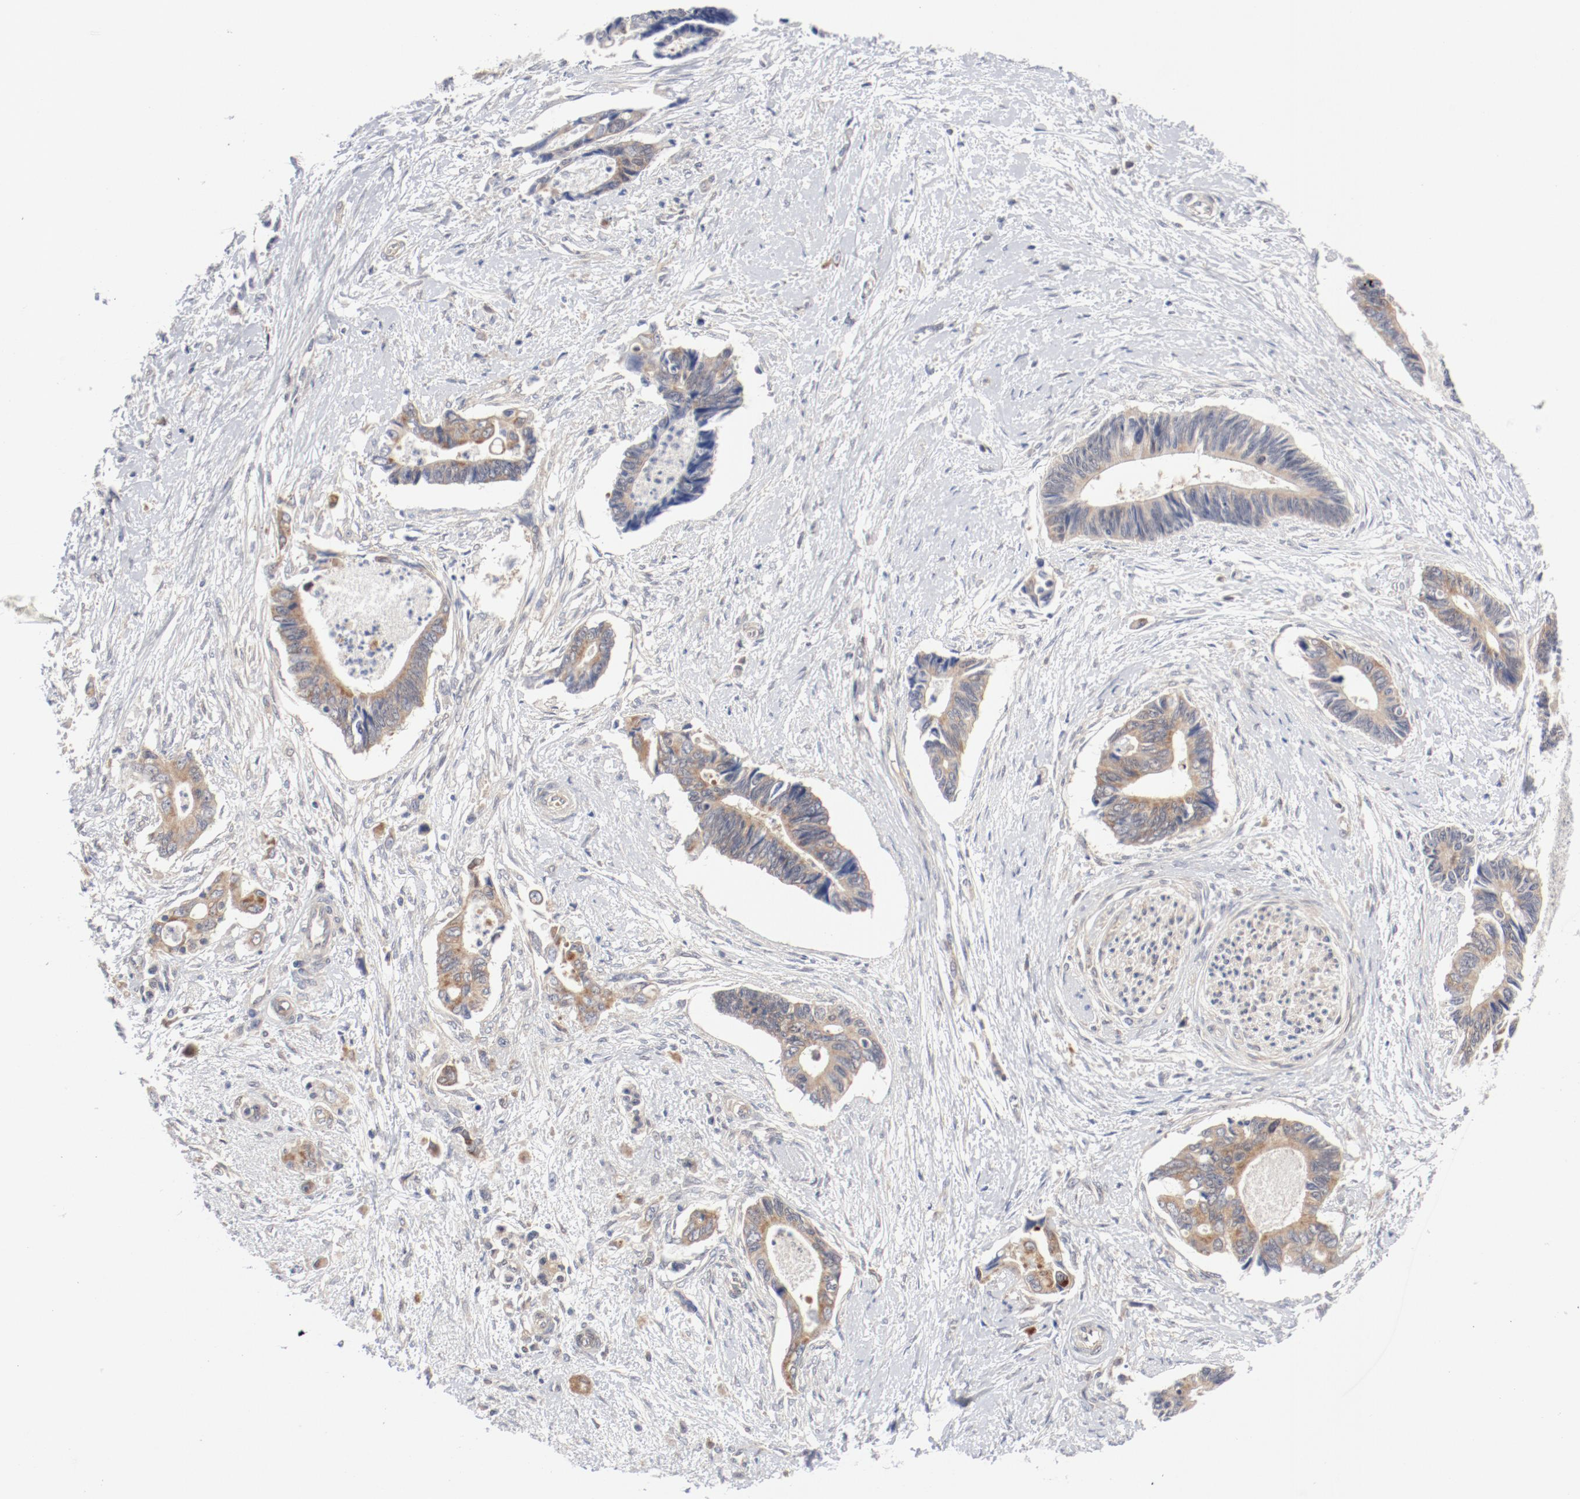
{"staining": {"intensity": "moderate", "quantity": ">75%", "location": "cytoplasmic/membranous"}, "tissue": "pancreatic cancer", "cell_type": "Tumor cells", "image_type": "cancer", "snomed": [{"axis": "morphology", "description": "Adenocarcinoma, NOS"}, {"axis": "topography", "description": "Pancreas"}], "caption": "Immunohistochemical staining of pancreatic cancer displays medium levels of moderate cytoplasmic/membranous protein staining in approximately >75% of tumor cells. (DAB (3,3'-diaminobenzidine) IHC, brown staining for protein, blue staining for nuclei).", "gene": "BAD", "patient": {"sex": "female", "age": 70}}